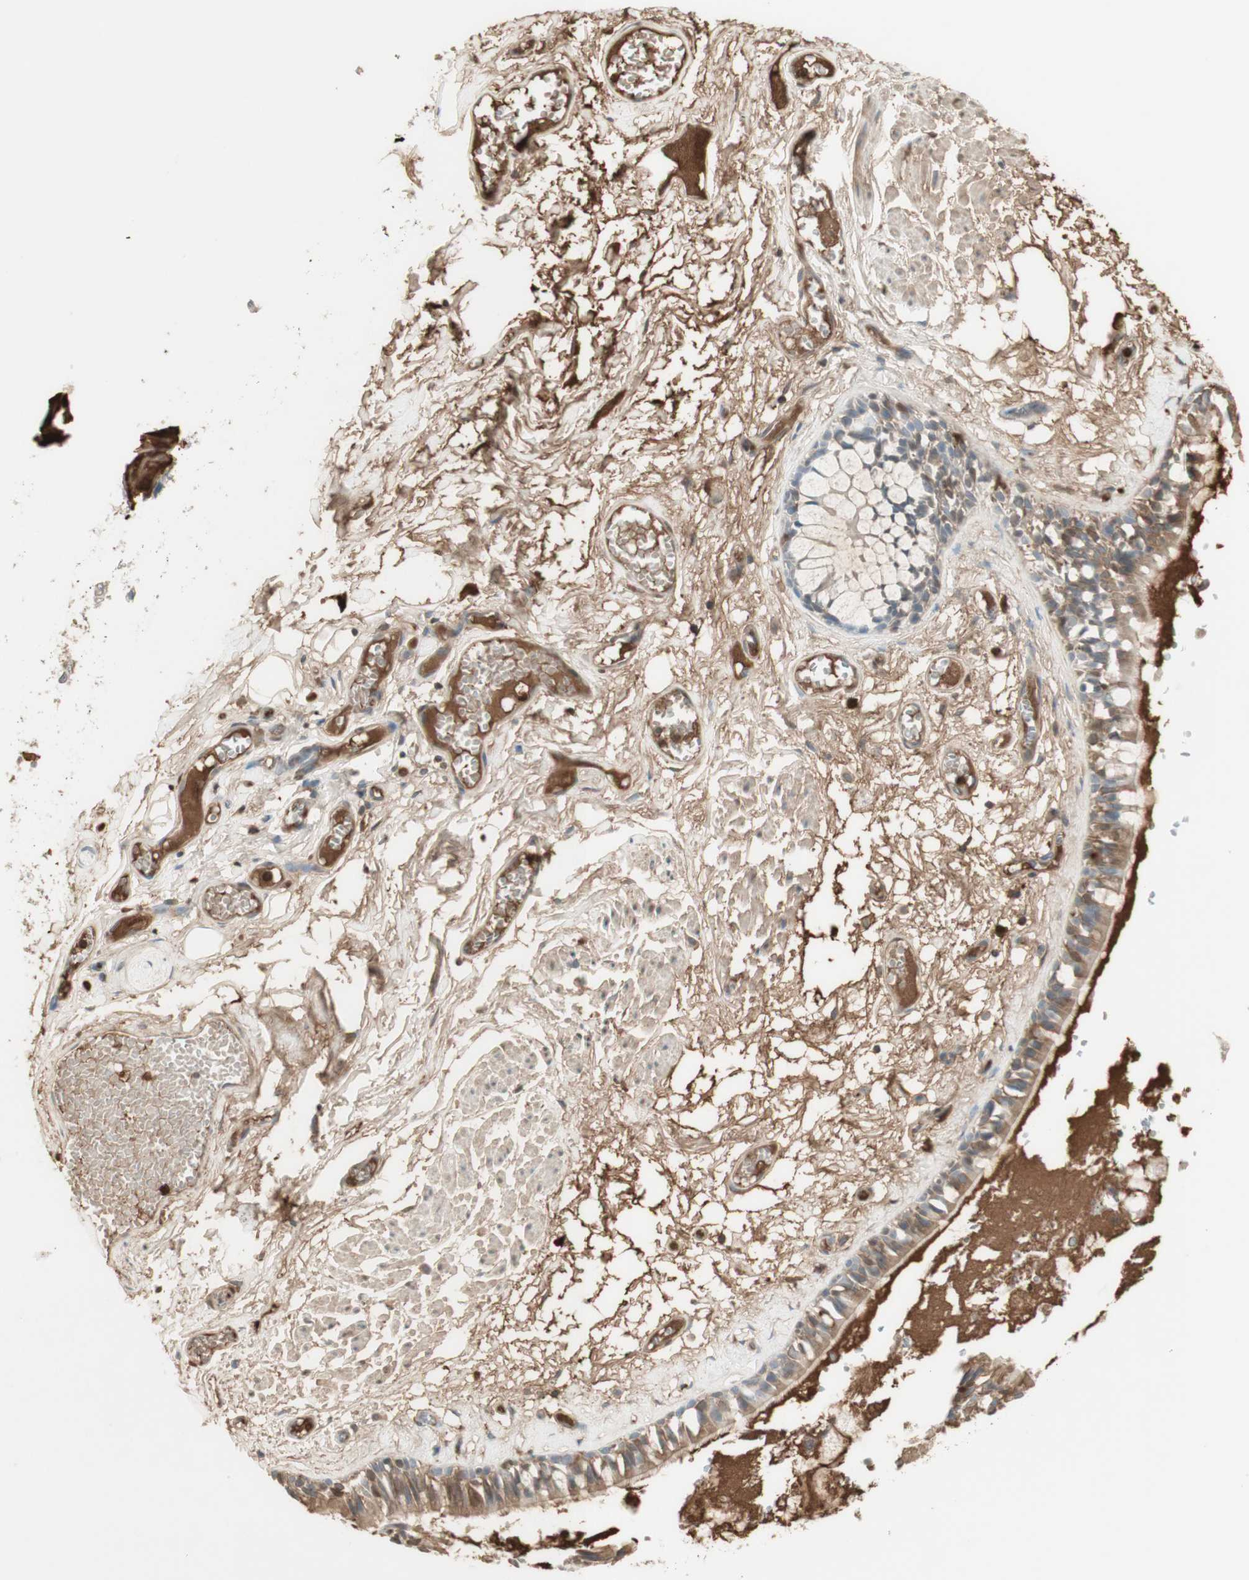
{"staining": {"intensity": "weak", "quantity": ">75%", "location": "cytoplasmic/membranous"}, "tissue": "bronchus", "cell_type": "Respiratory epithelial cells", "image_type": "normal", "snomed": [{"axis": "morphology", "description": "Normal tissue, NOS"}, {"axis": "morphology", "description": "Inflammation, NOS"}, {"axis": "topography", "description": "Cartilage tissue"}, {"axis": "topography", "description": "Lung"}], "caption": "Immunohistochemistry photomicrograph of benign bronchus: human bronchus stained using immunohistochemistry exhibits low levels of weak protein expression localized specifically in the cytoplasmic/membranous of respiratory epithelial cells, appearing as a cytoplasmic/membranous brown color.", "gene": "NID1", "patient": {"sex": "male", "age": 71}}